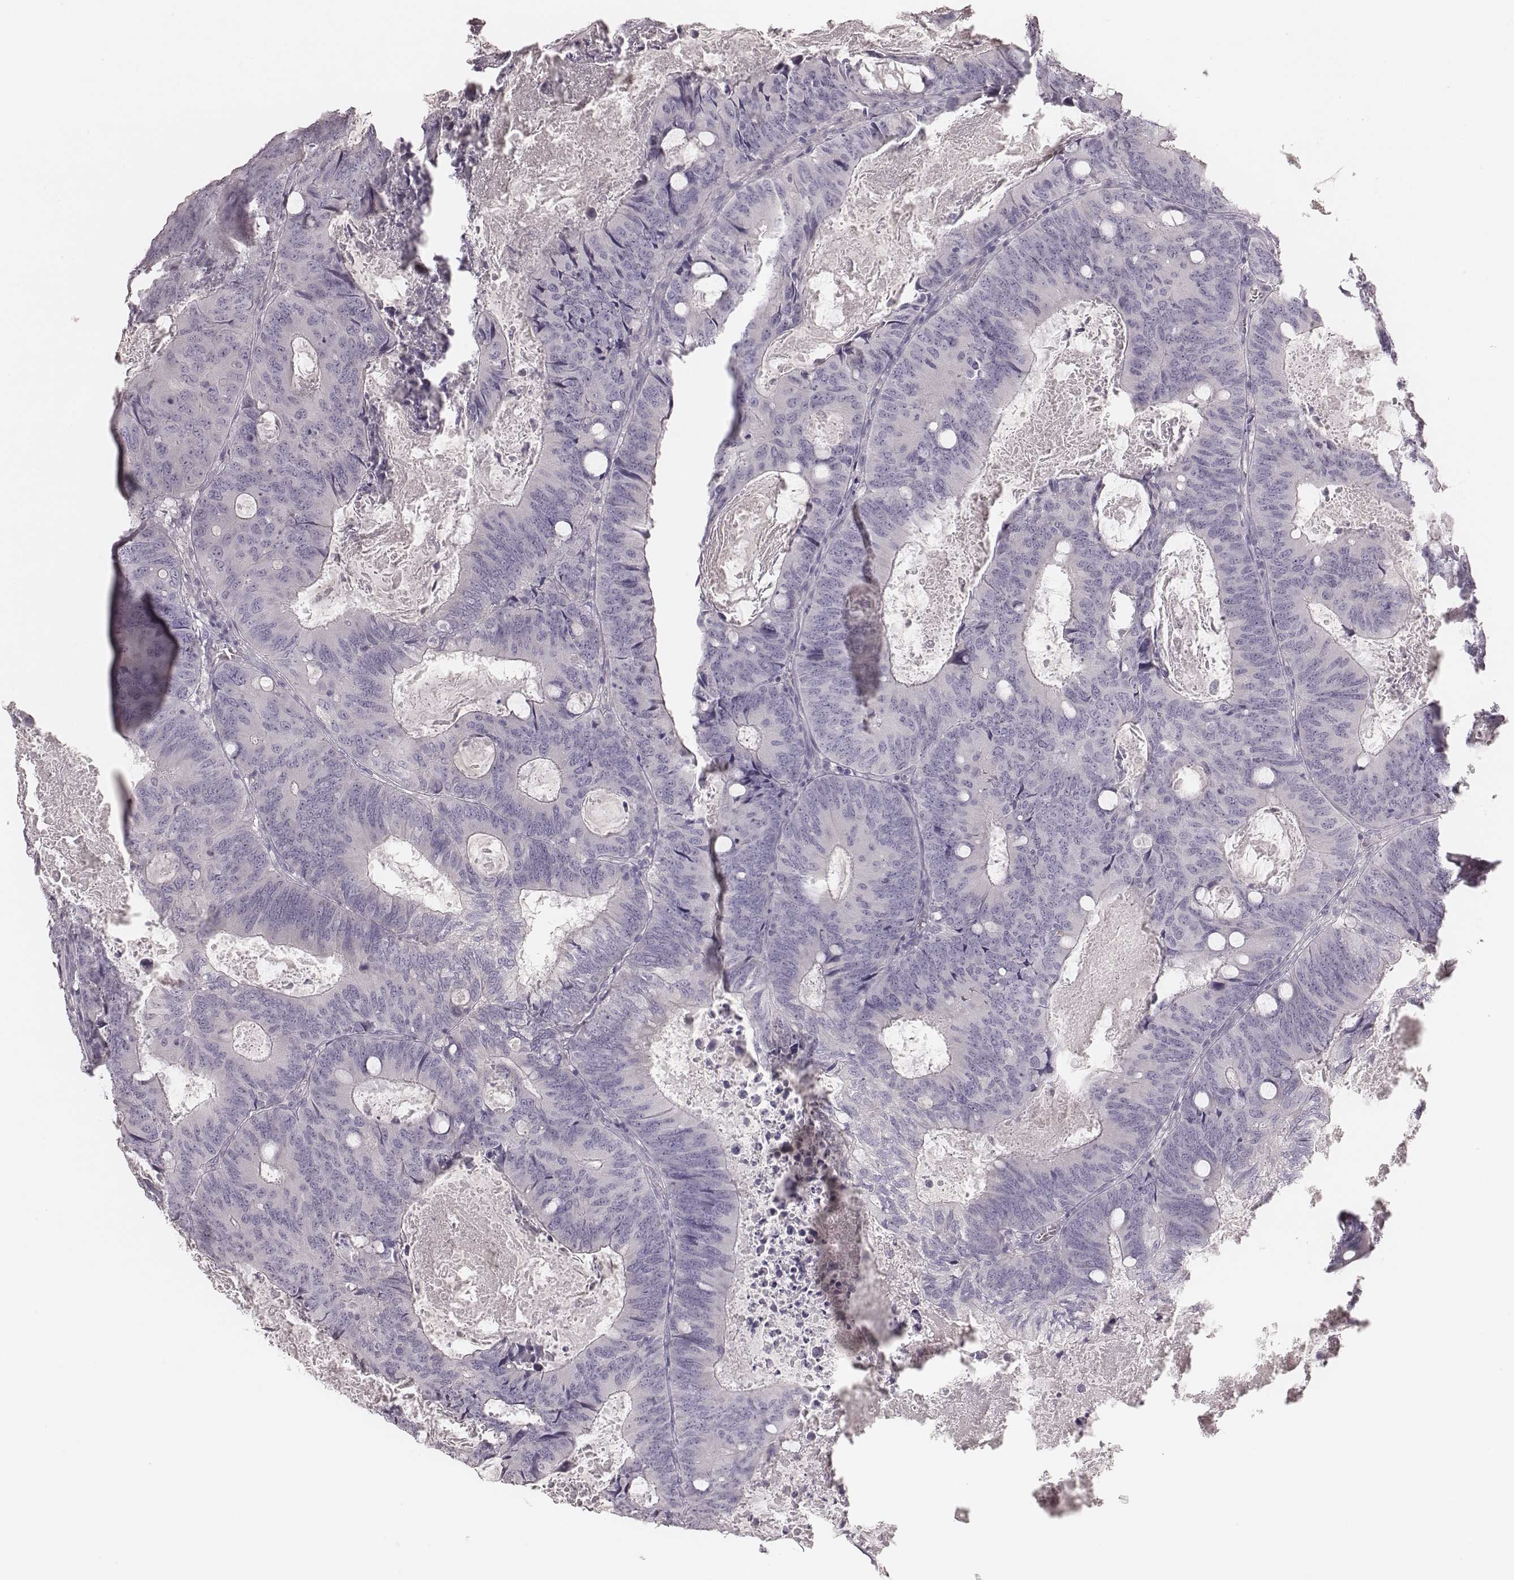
{"staining": {"intensity": "negative", "quantity": "none", "location": "none"}, "tissue": "colorectal cancer", "cell_type": "Tumor cells", "image_type": "cancer", "snomed": [{"axis": "morphology", "description": "Adenocarcinoma, NOS"}, {"axis": "topography", "description": "Colon"}], "caption": "DAB (3,3'-diaminobenzidine) immunohistochemical staining of human adenocarcinoma (colorectal) demonstrates no significant staining in tumor cells.", "gene": "ZP4", "patient": {"sex": "male", "age": 67}}